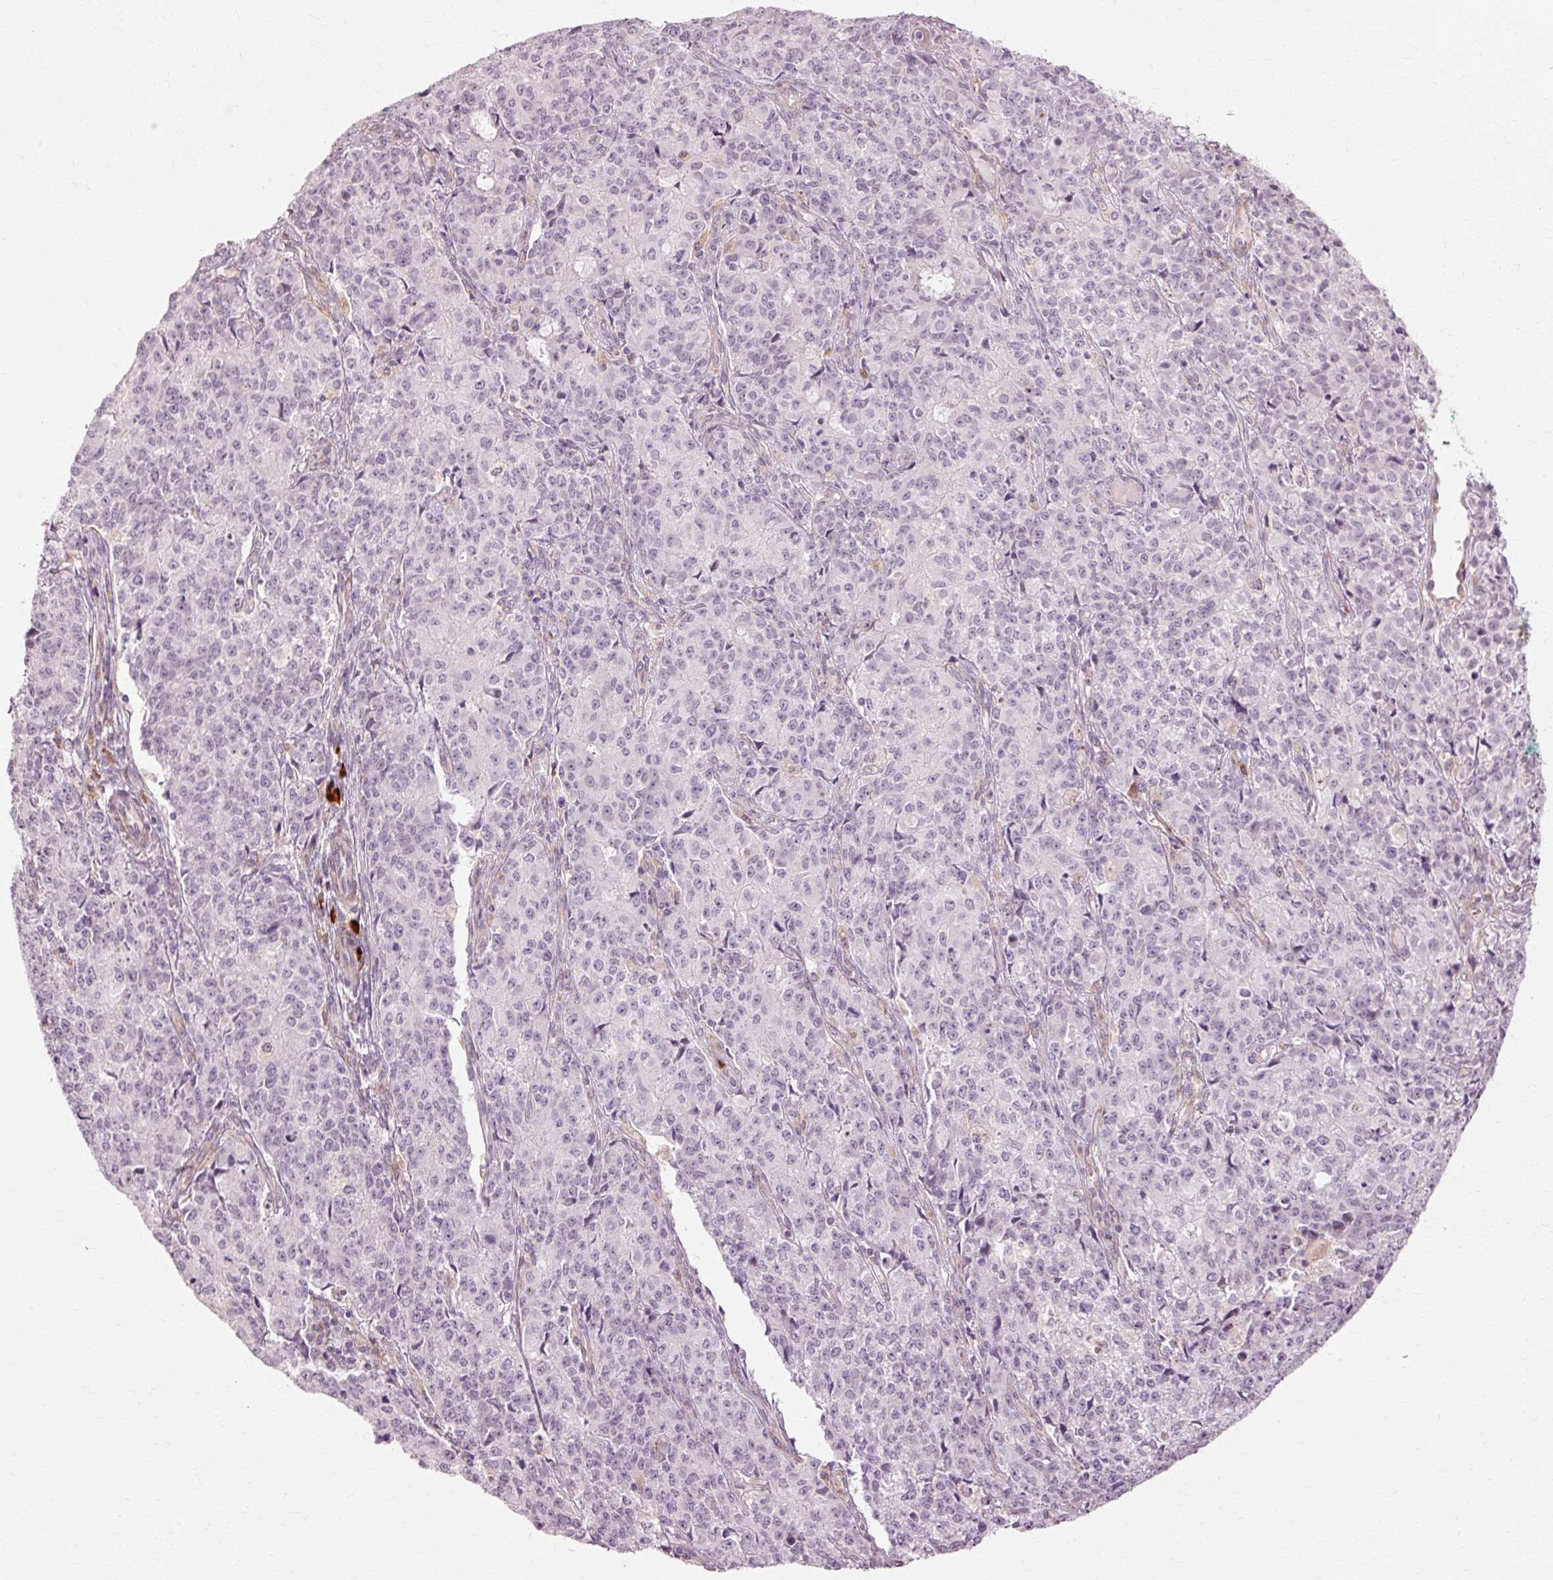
{"staining": {"intensity": "negative", "quantity": "none", "location": "none"}, "tissue": "endometrial cancer", "cell_type": "Tumor cells", "image_type": "cancer", "snomed": [{"axis": "morphology", "description": "Adenocarcinoma, NOS"}, {"axis": "topography", "description": "Endometrium"}], "caption": "Immunohistochemistry (IHC) histopathology image of neoplastic tissue: human endometrial cancer (adenocarcinoma) stained with DAB demonstrates no significant protein staining in tumor cells.", "gene": "RGPD5", "patient": {"sex": "female", "age": 50}}